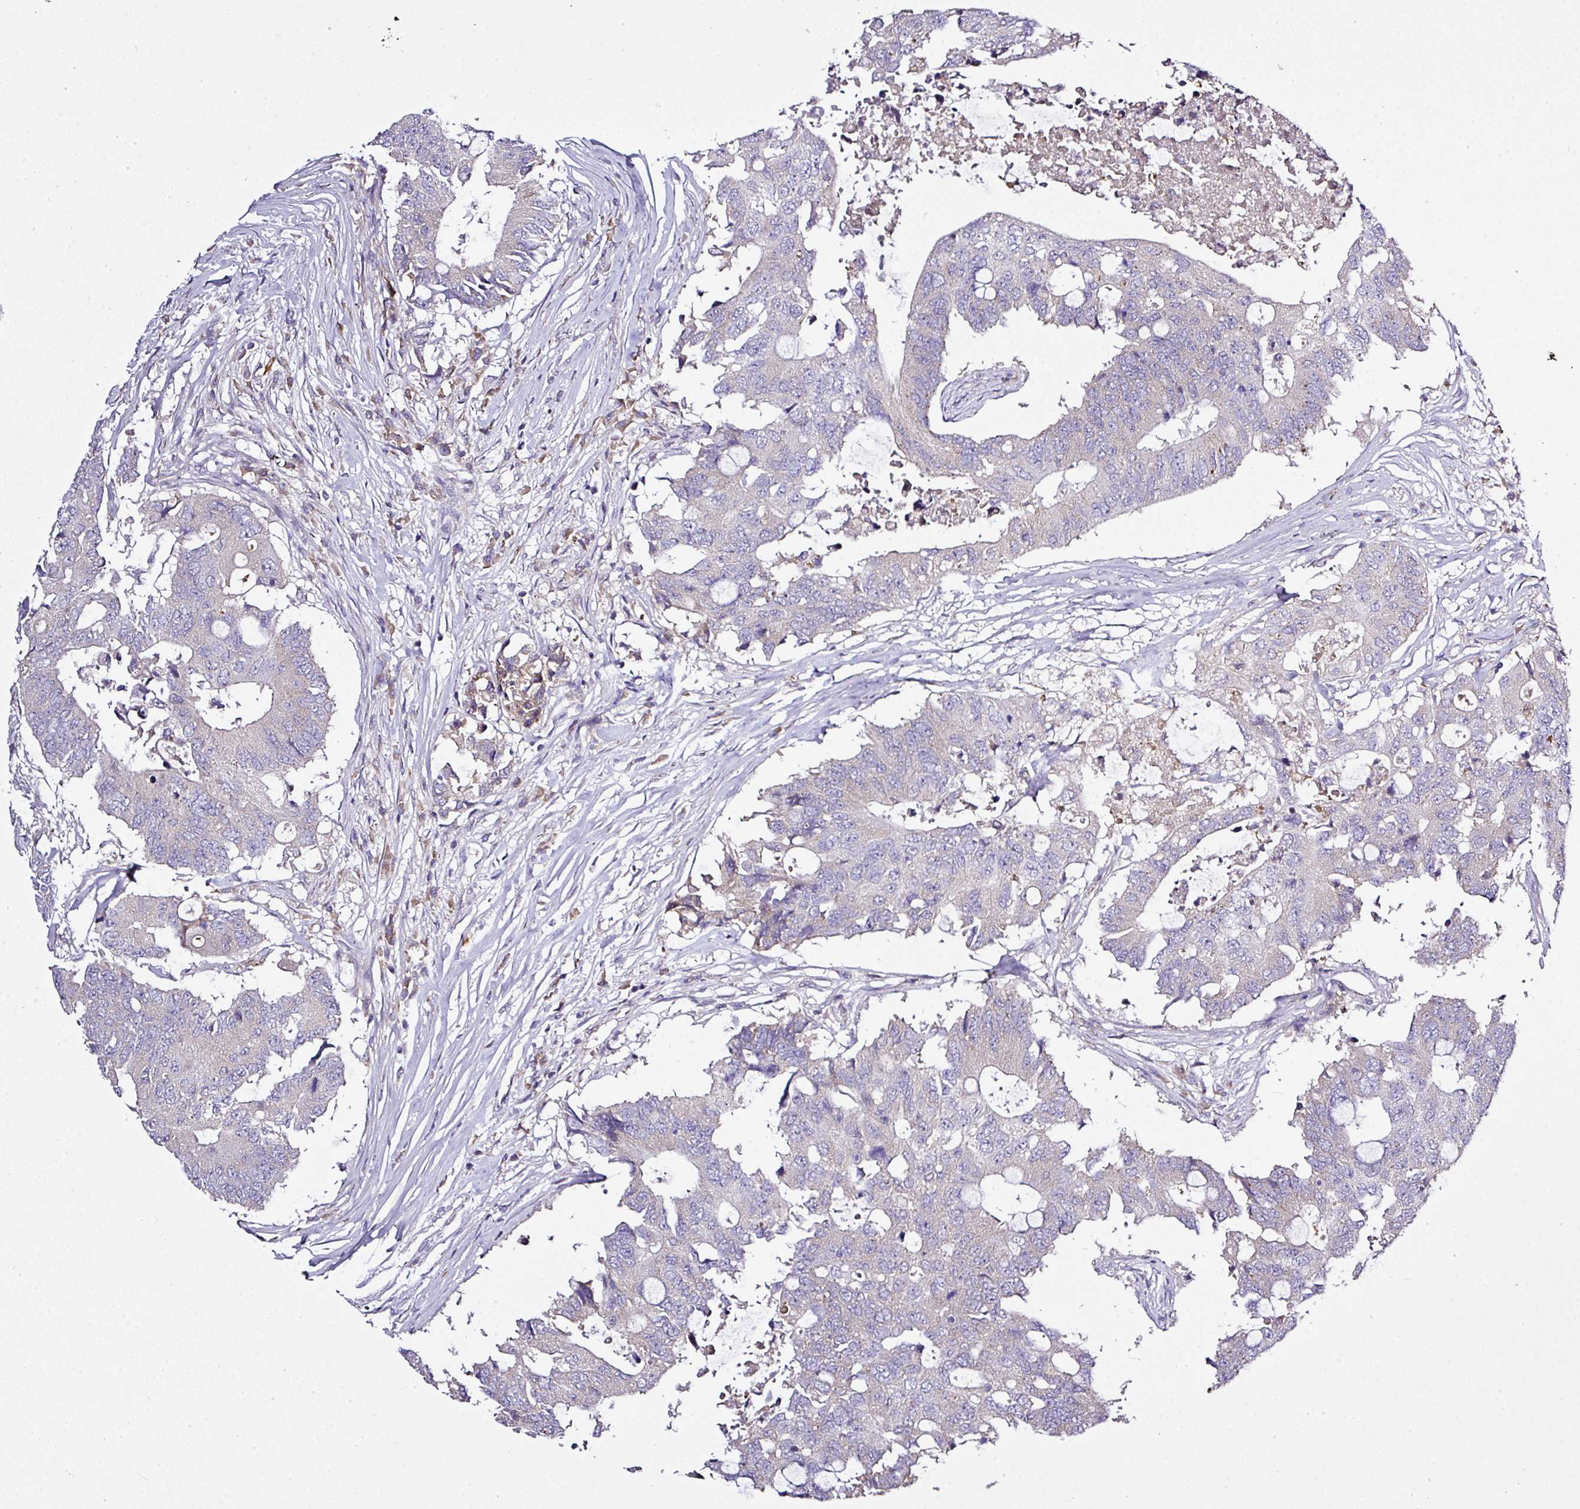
{"staining": {"intensity": "negative", "quantity": "none", "location": "none"}, "tissue": "colorectal cancer", "cell_type": "Tumor cells", "image_type": "cancer", "snomed": [{"axis": "morphology", "description": "Adenocarcinoma, NOS"}, {"axis": "topography", "description": "Colon"}], "caption": "Photomicrograph shows no significant protein staining in tumor cells of colorectal cancer (adenocarcinoma).", "gene": "CAB39L", "patient": {"sex": "male", "age": 71}}